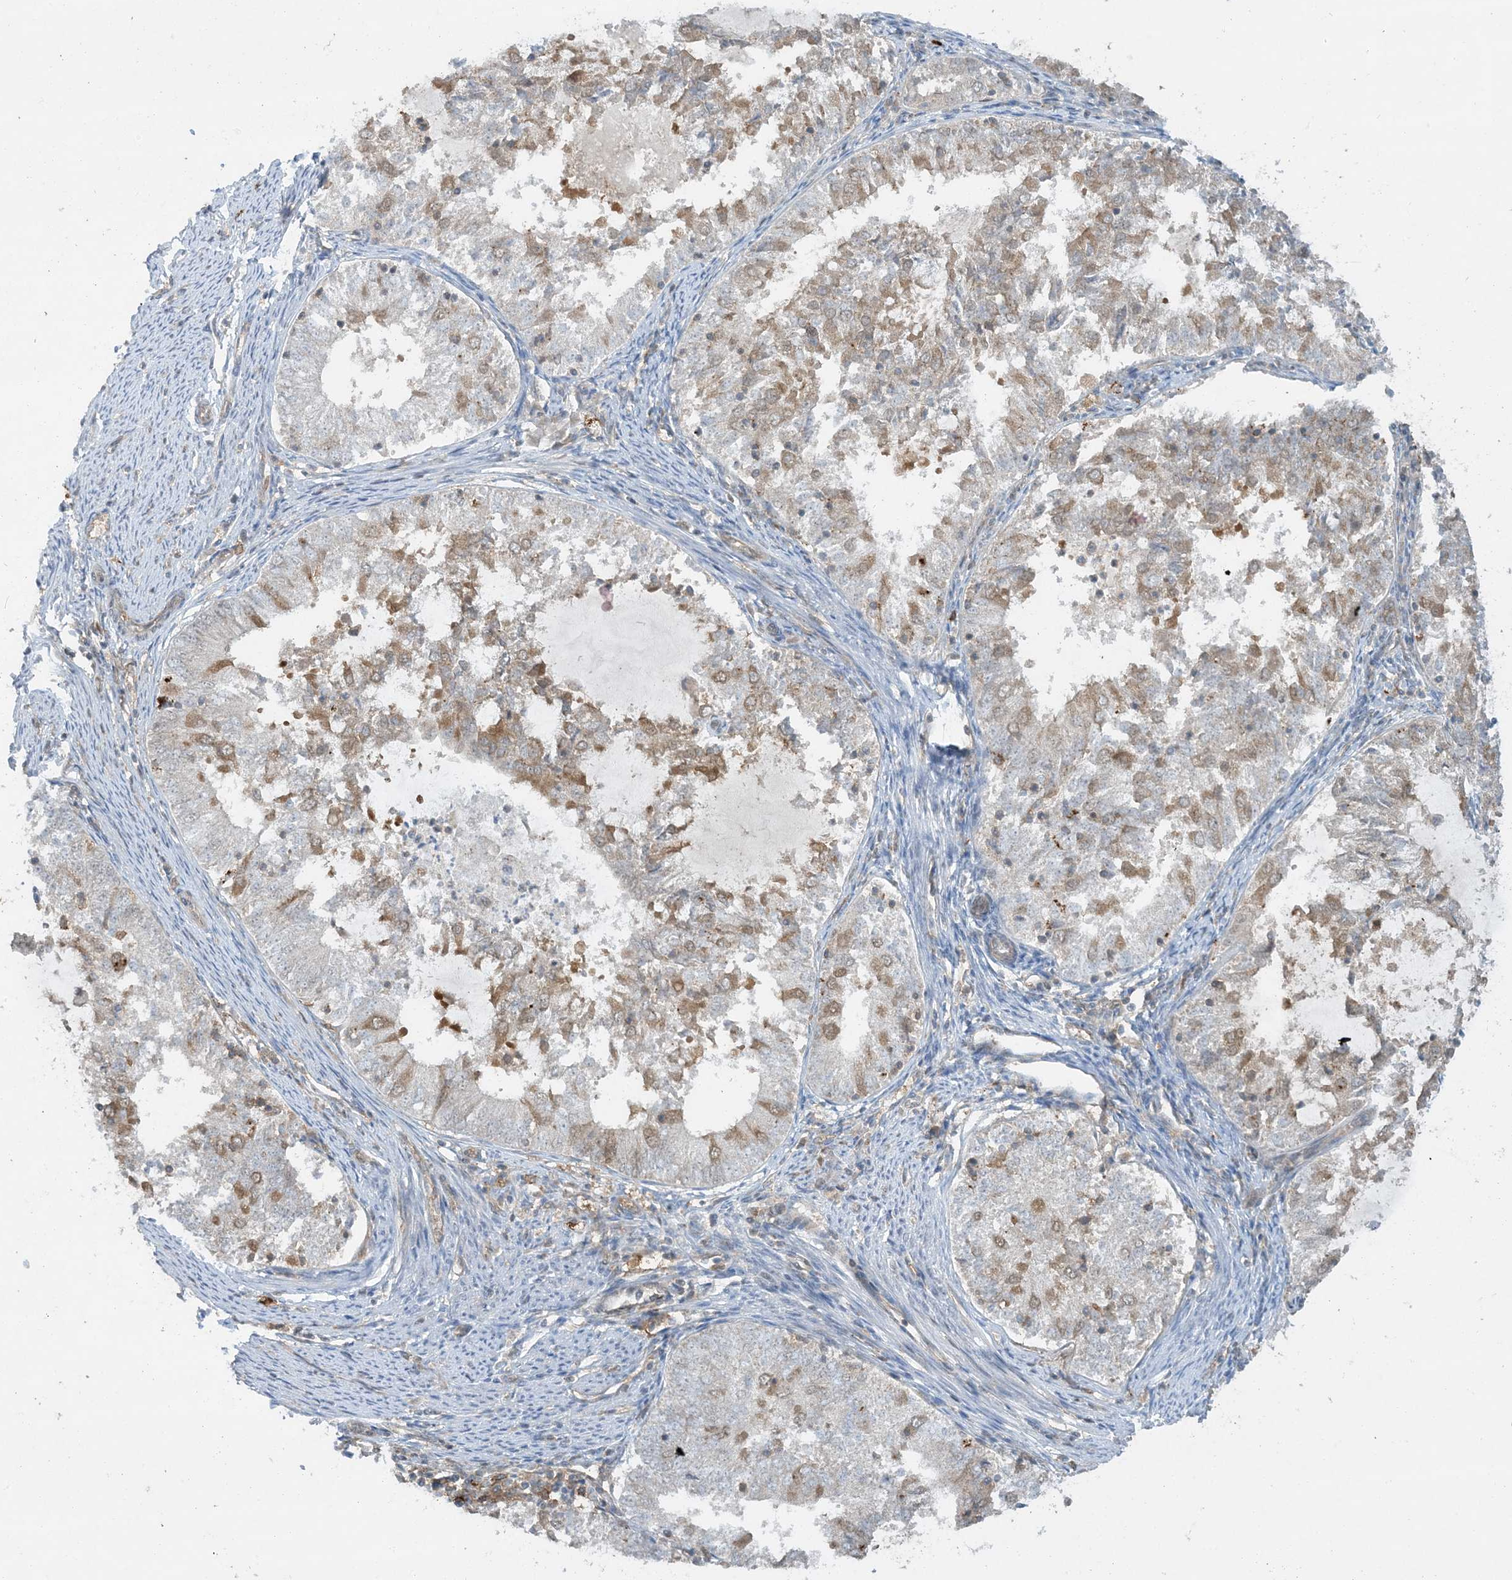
{"staining": {"intensity": "weak", "quantity": "<25%", "location": "nuclear"}, "tissue": "endometrial cancer", "cell_type": "Tumor cells", "image_type": "cancer", "snomed": [{"axis": "morphology", "description": "Adenocarcinoma, NOS"}, {"axis": "topography", "description": "Endometrium"}], "caption": "Endometrial adenocarcinoma stained for a protein using immunohistochemistry exhibits no expression tumor cells.", "gene": "STAM2", "patient": {"sex": "female", "age": 57}}